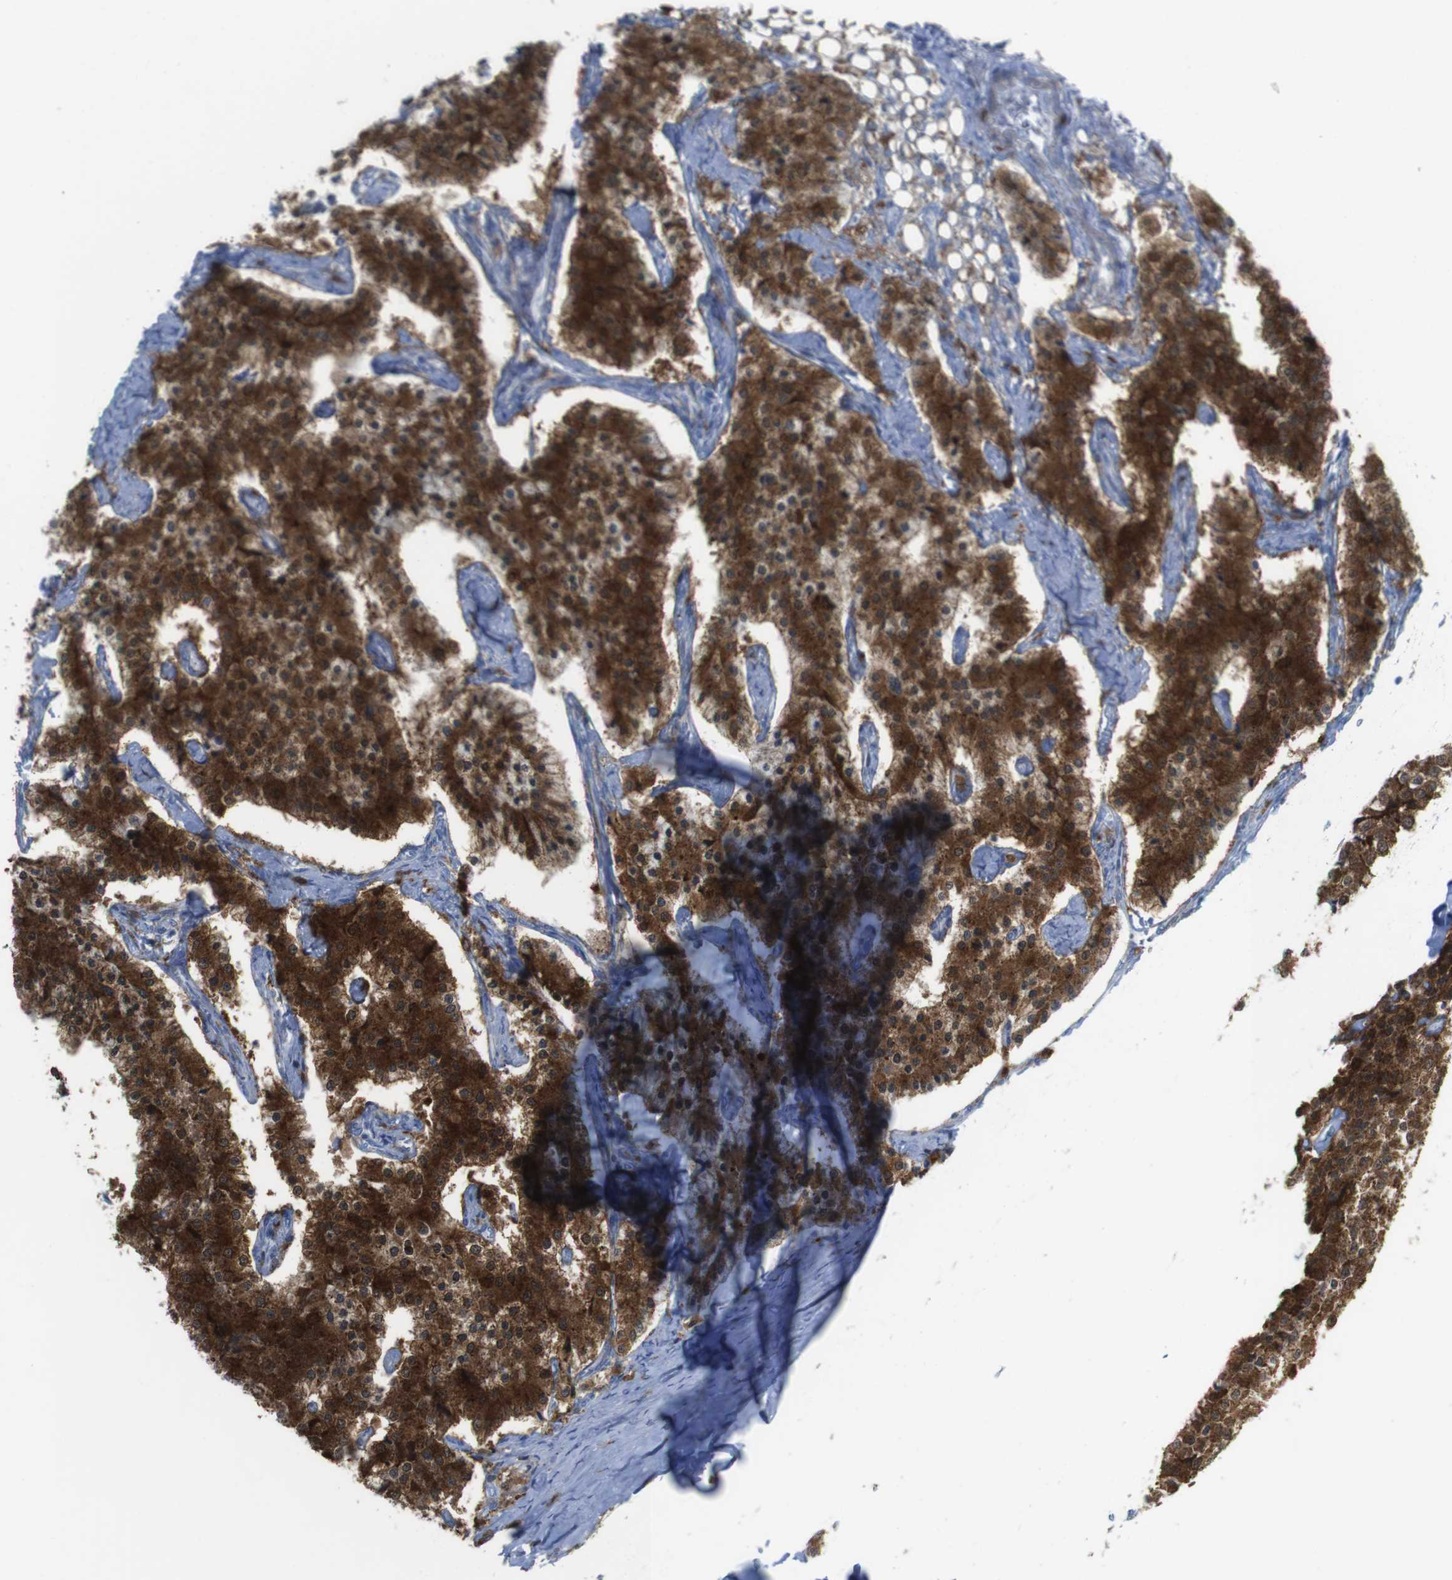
{"staining": {"intensity": "strong", "quantity": ">75%", "location": "cytoplasmic/membranous"}, "tissue": "carcinoid", "cell_type": "Tumor cells", "image_type": "cancer", "snomed": [{"axis": "morphology", "description": "Carcinoid, malignant, NOS"}, {"axis": "topography", "description": "Colon"}], "caption": "Immunohistochemical staining of carcinoid displays high levels of strong cytoplasmic/membranous expression in approximately >75% of tumor cells.", "gene": "PRKCD", "patient": {"sex": "female", "age": 52}}